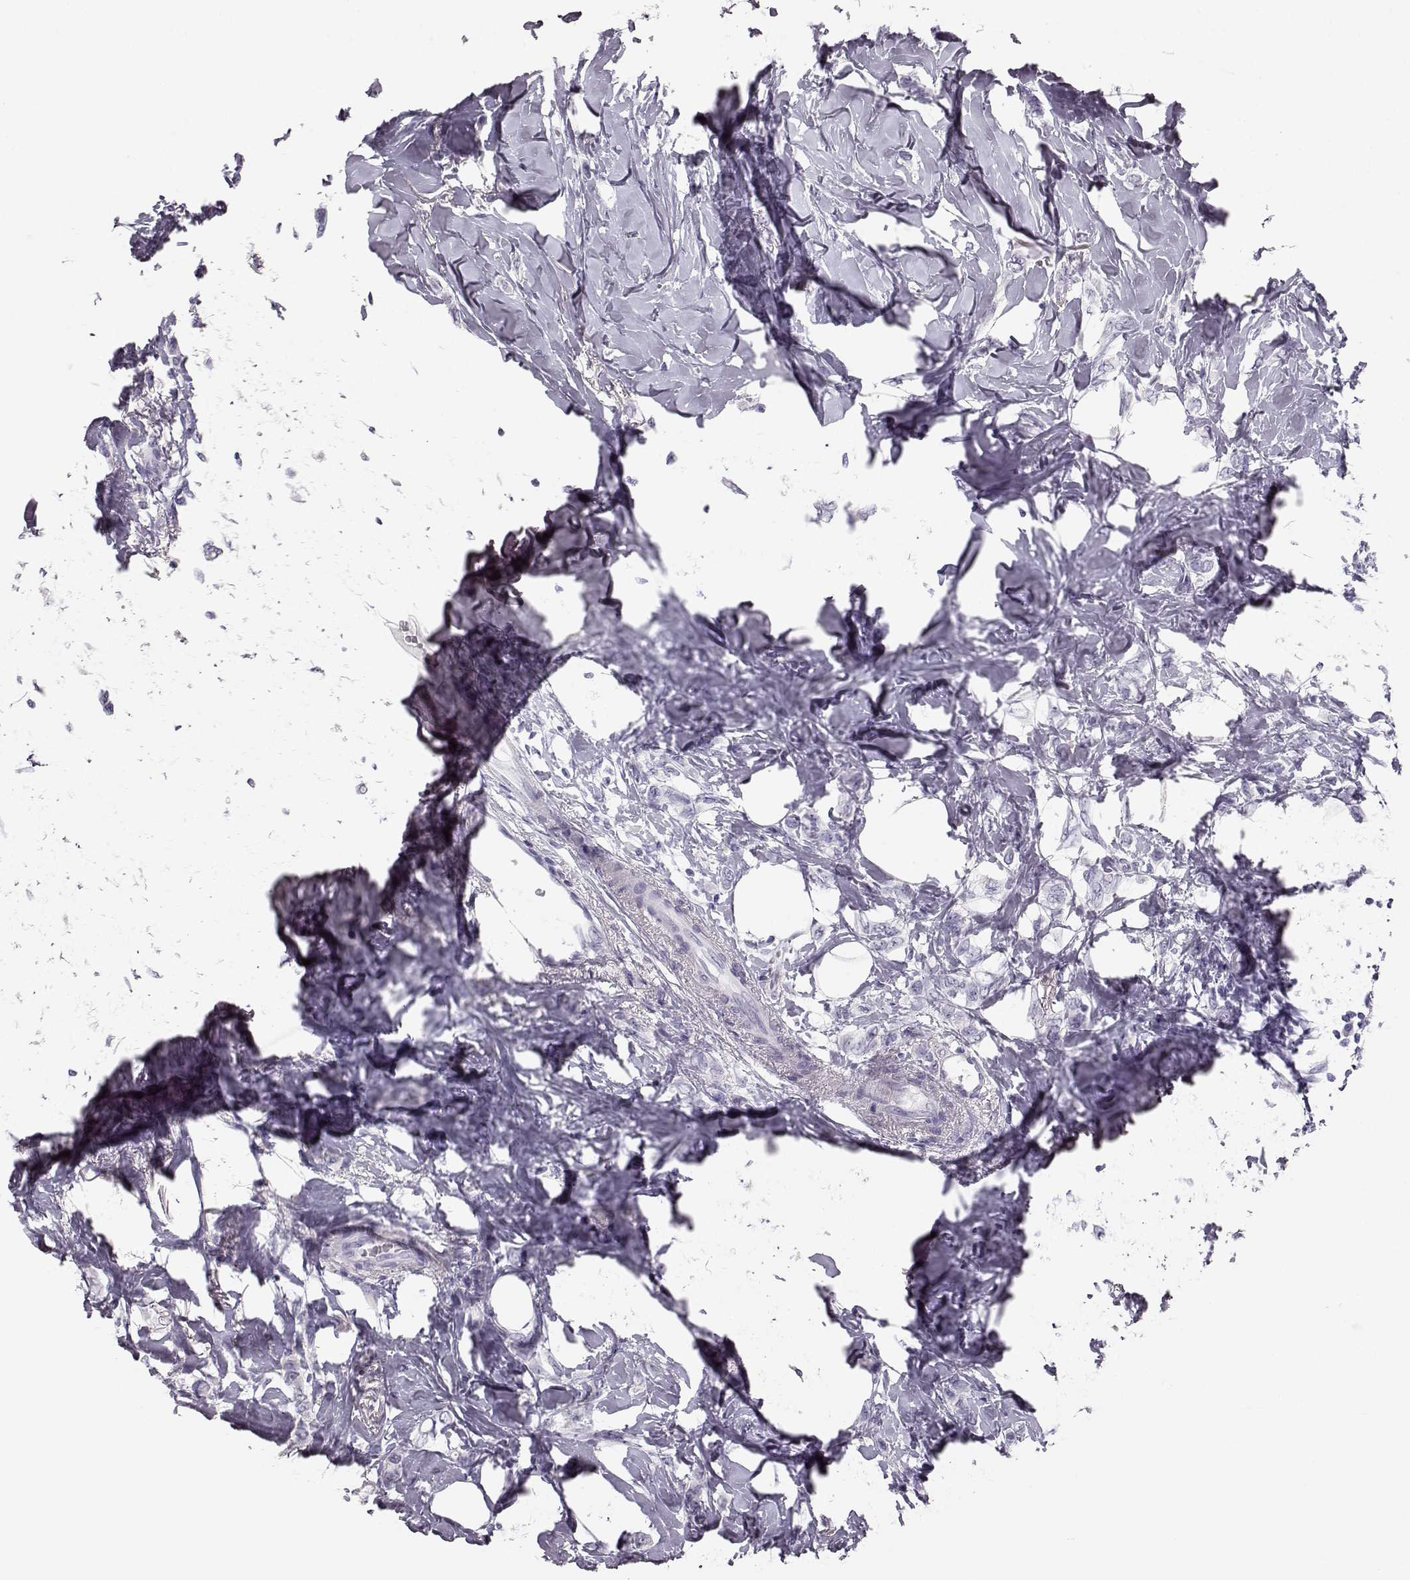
{"staining": {"intensity": "negative", "quantity": "none", "location": "none"}, "tissue": "breast cancer", "cell_type": "Tumor cells", "image_type": "cancer", "snomed": [{"axis": "morphology", "description": "Lobular carcinoma"}, {"axis": "topography", "description": "Breast"}], "caption": "IHC micrograph of breast lobular carcinoma stained for a protein (brown), which exhibits no expression in tumor cells.", "gene": "BFSP2", "patient": {"sex": "female", "age": 66}}